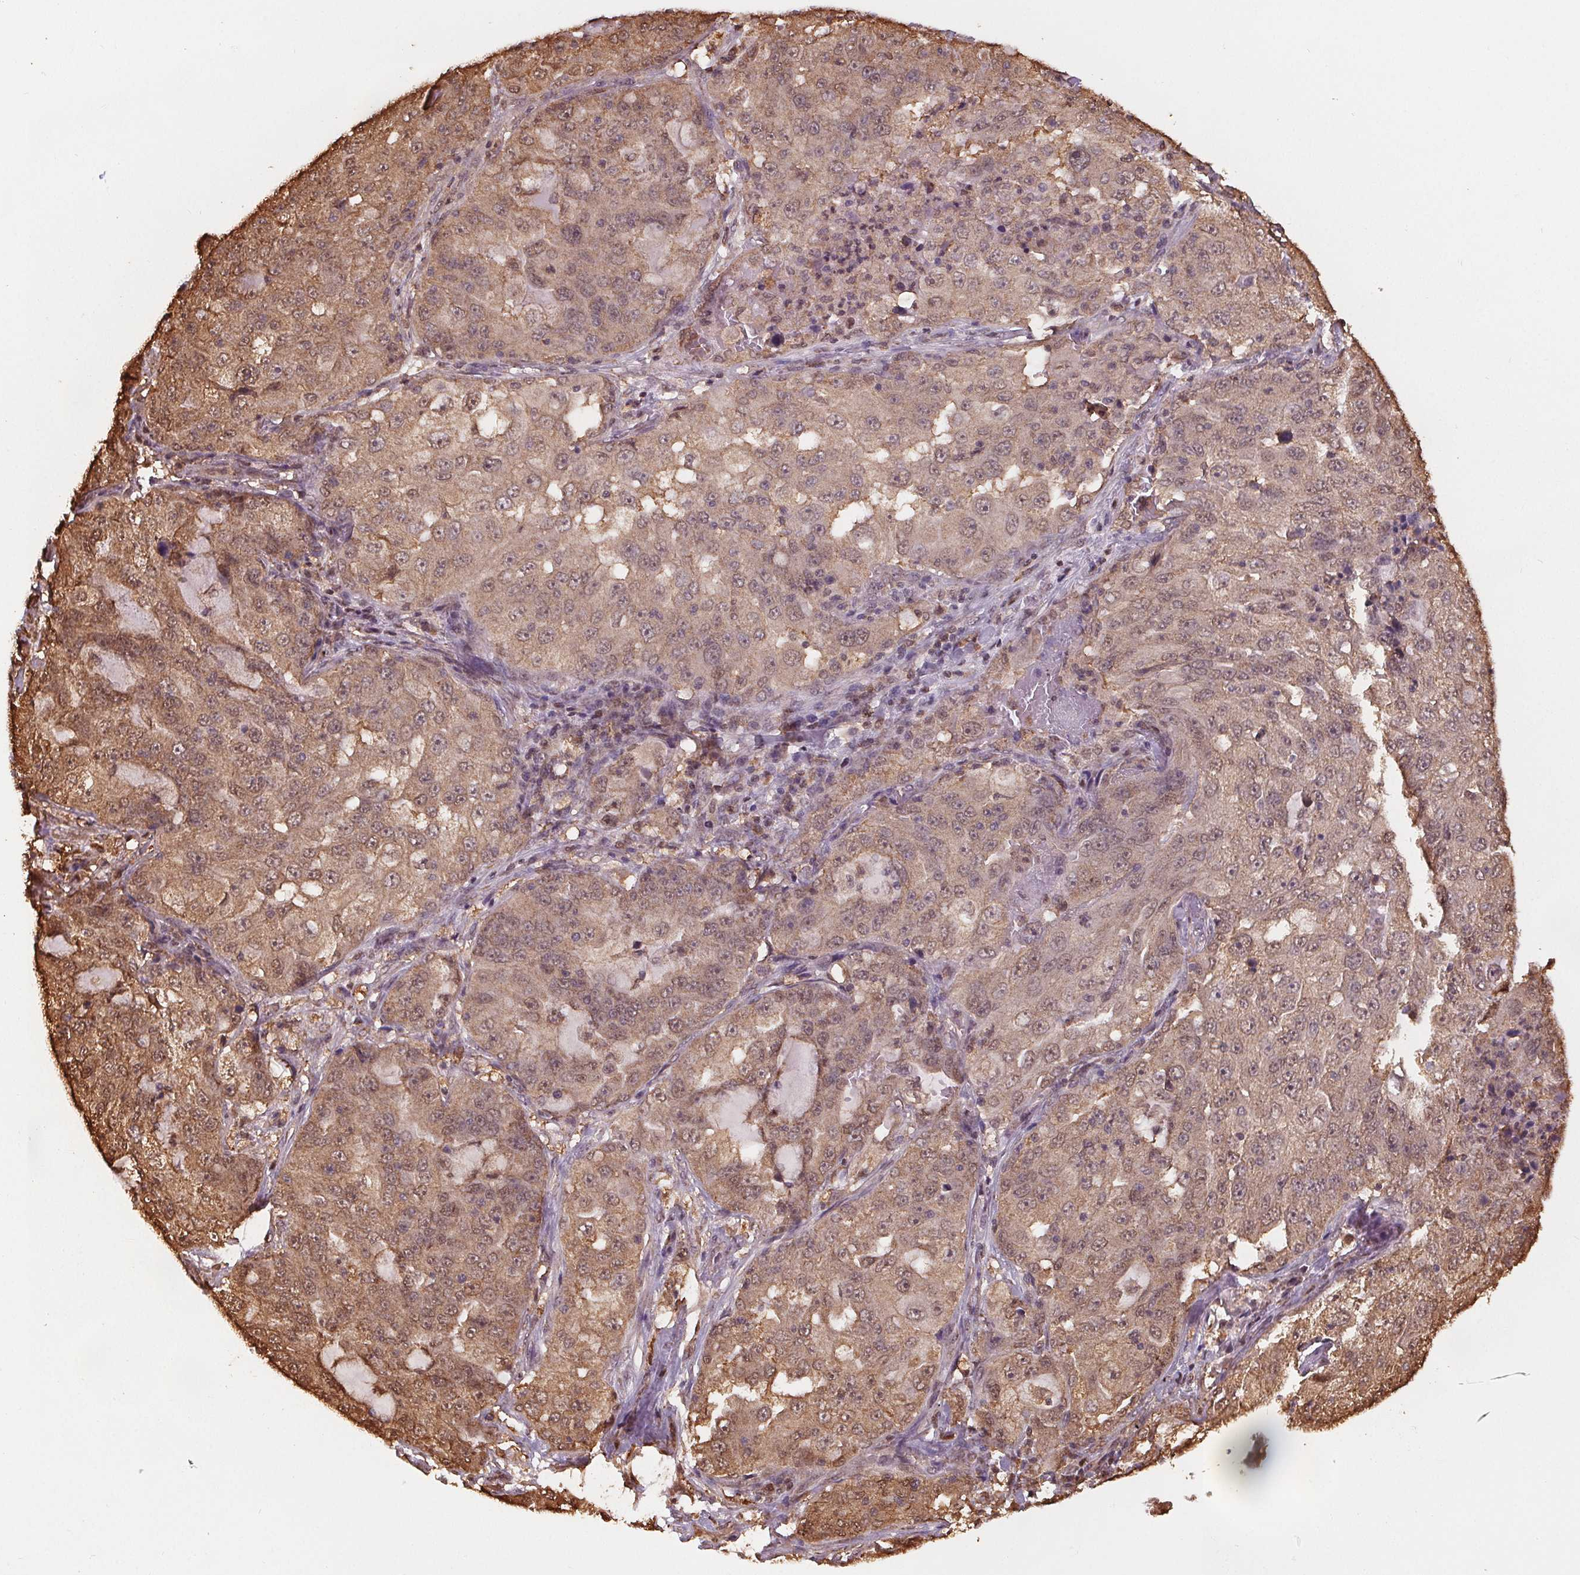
{"staining": {"intensity": "moderate", "quantity": ">75%", "location": "cytoplasmic/membranous,nuclear"}, "tissue": "lung cancer", "cell_type": "Tumor cells", "image_type": "cancer", "snomed": [{"axis": "morphology", "description": "Adenocarcinoma, NOS"}, {"axis": "topography", "description": "Lung"}], "caption": "IHC image of human lung adenocarcinoma stained for a protein (brown), which exhibits medium levels of moderate cytoplasmic/membranous and nuclear positivity in approximately >75% of tumor cells.", "gene": "ENO1", "patient": {"sex": "female", "age": 61}}